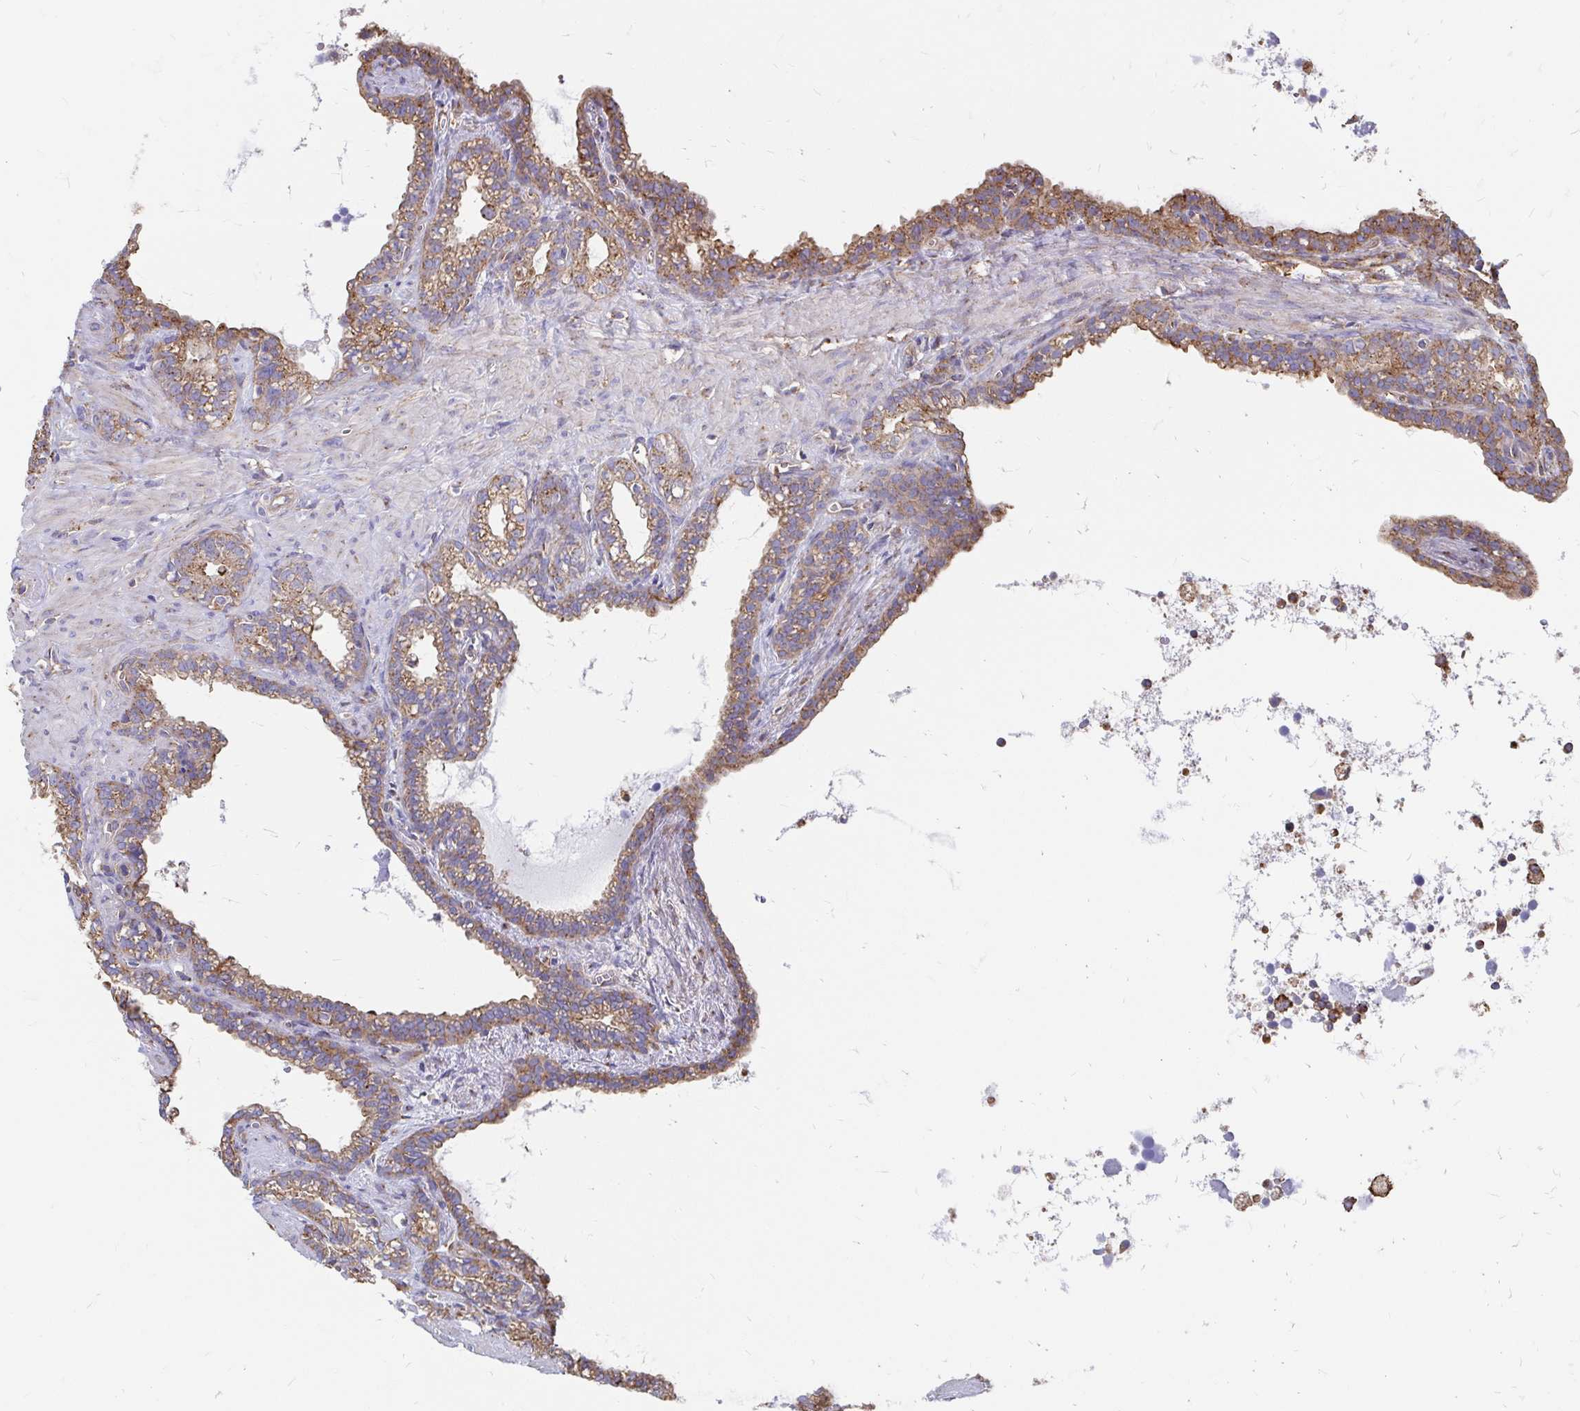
{"staining": {"intensity": "moderate", "quantity": "25%-75%", "location": "cytoplasmic/membranous"}, "tissue": "seminal vesicle", "cell_type": "Glandular cells", "image_type": "normal", "snomed": [{"axis": "morphology", "description": "Normal tissue, NOS"}, {"axis": "topography", "description": "Seminal veicle"}], "caption": "A brown stain highlights moderate cytoplasmic/membranous staining of a protein in glandular cells of normal seminal vesicle. (DAB (3,3'-diaminobenzidine) = brown stain, brightfield microscopy at high magnification).", "gene": "CLTC", "patient": {"sex": "male", "age": 76}}